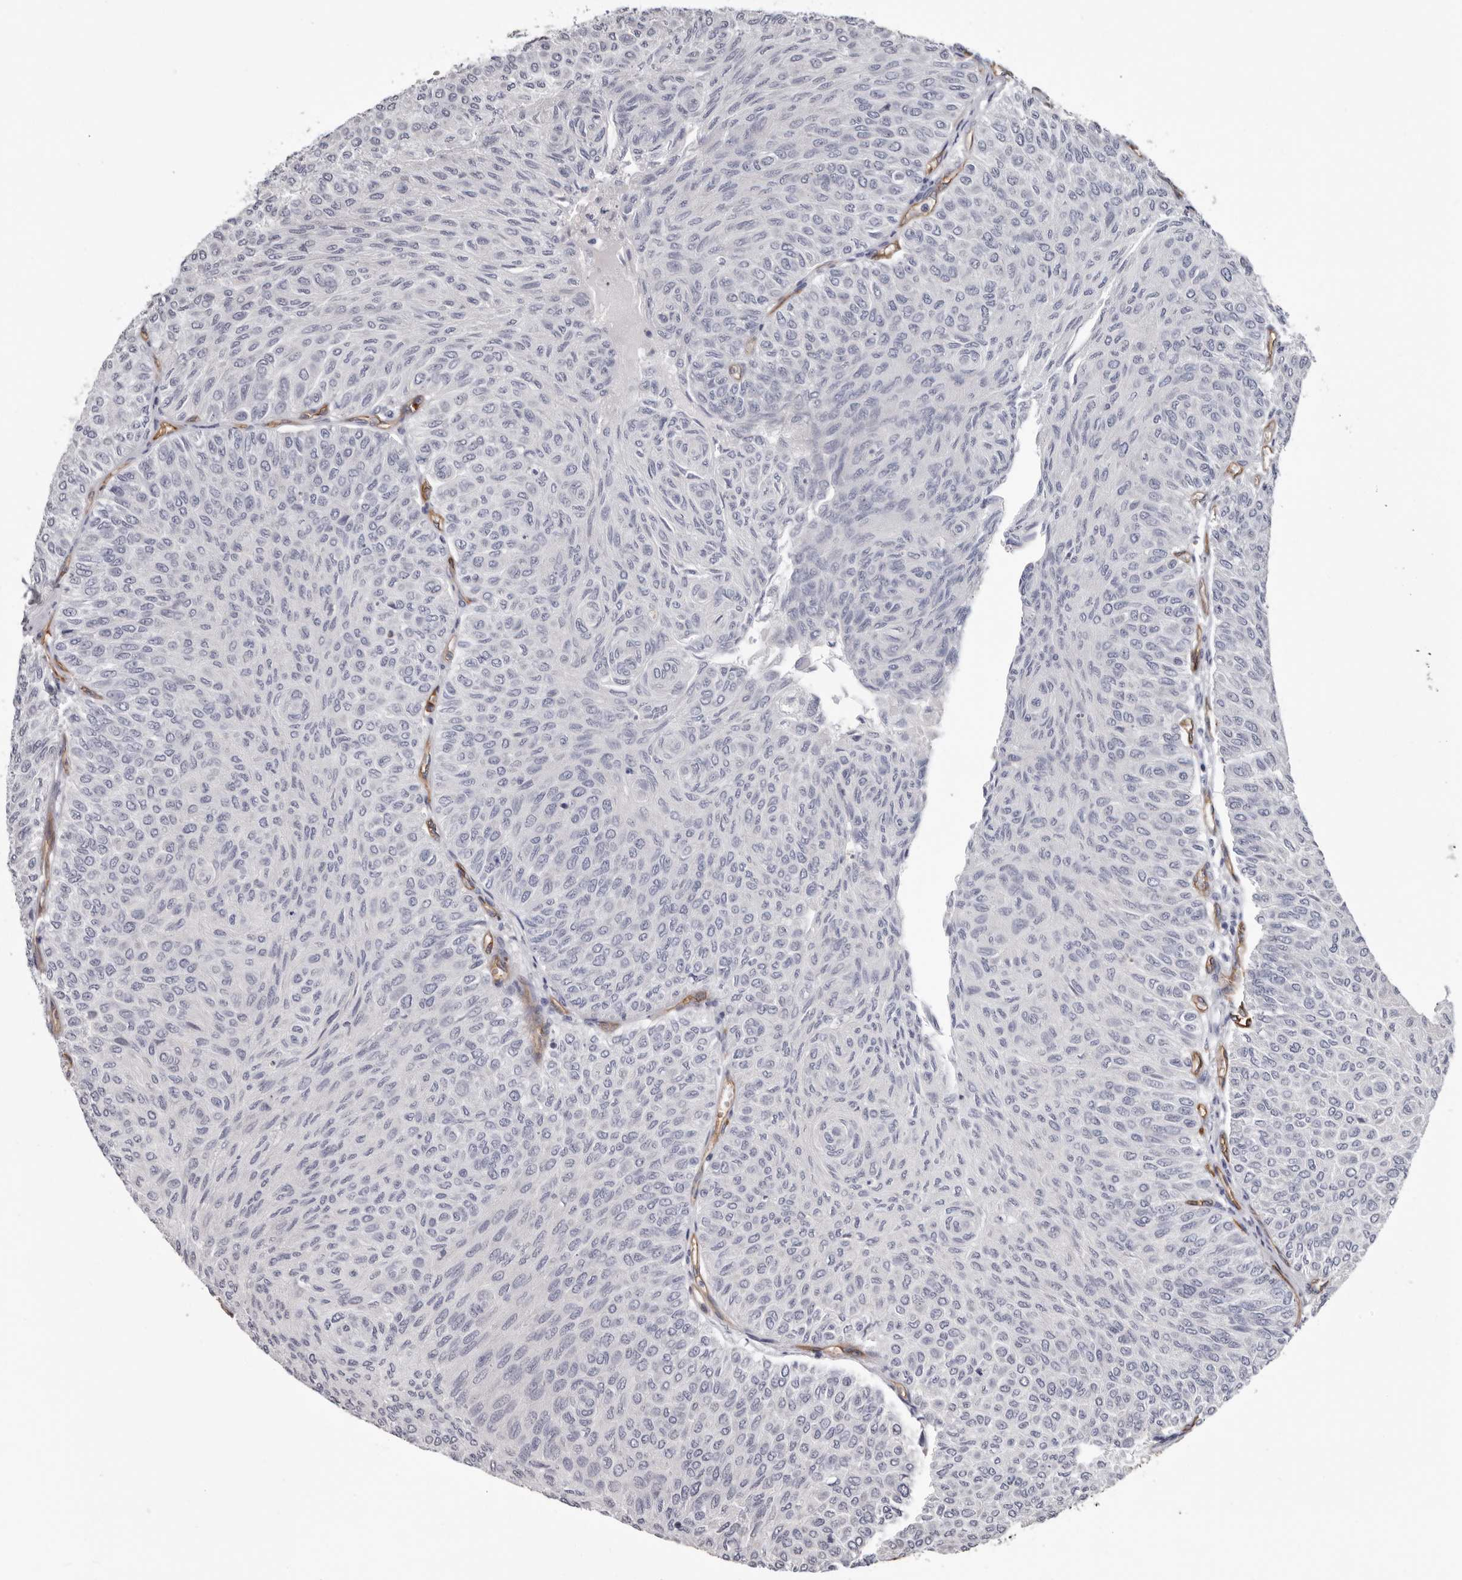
{"staining": {"intensity": "negative", "quantity": "none", "location": "none"}, "tissue": "urothelial cancer", "cell_type": "Tumor cells", "image_type": "cancer", "snomed": [{"axis": "morphology", "description": "Urothelial carcinoma, Low grade"}, {"axis": "topography", "description": "Urinary bladder"}], "caption": "Immunohistochemical staining of human urothelial carcinoma (low-grade) displays no significant expression in tumor cells.", "gene": "ADGRL4", "patient": {"sex": "male", "age": 78}}